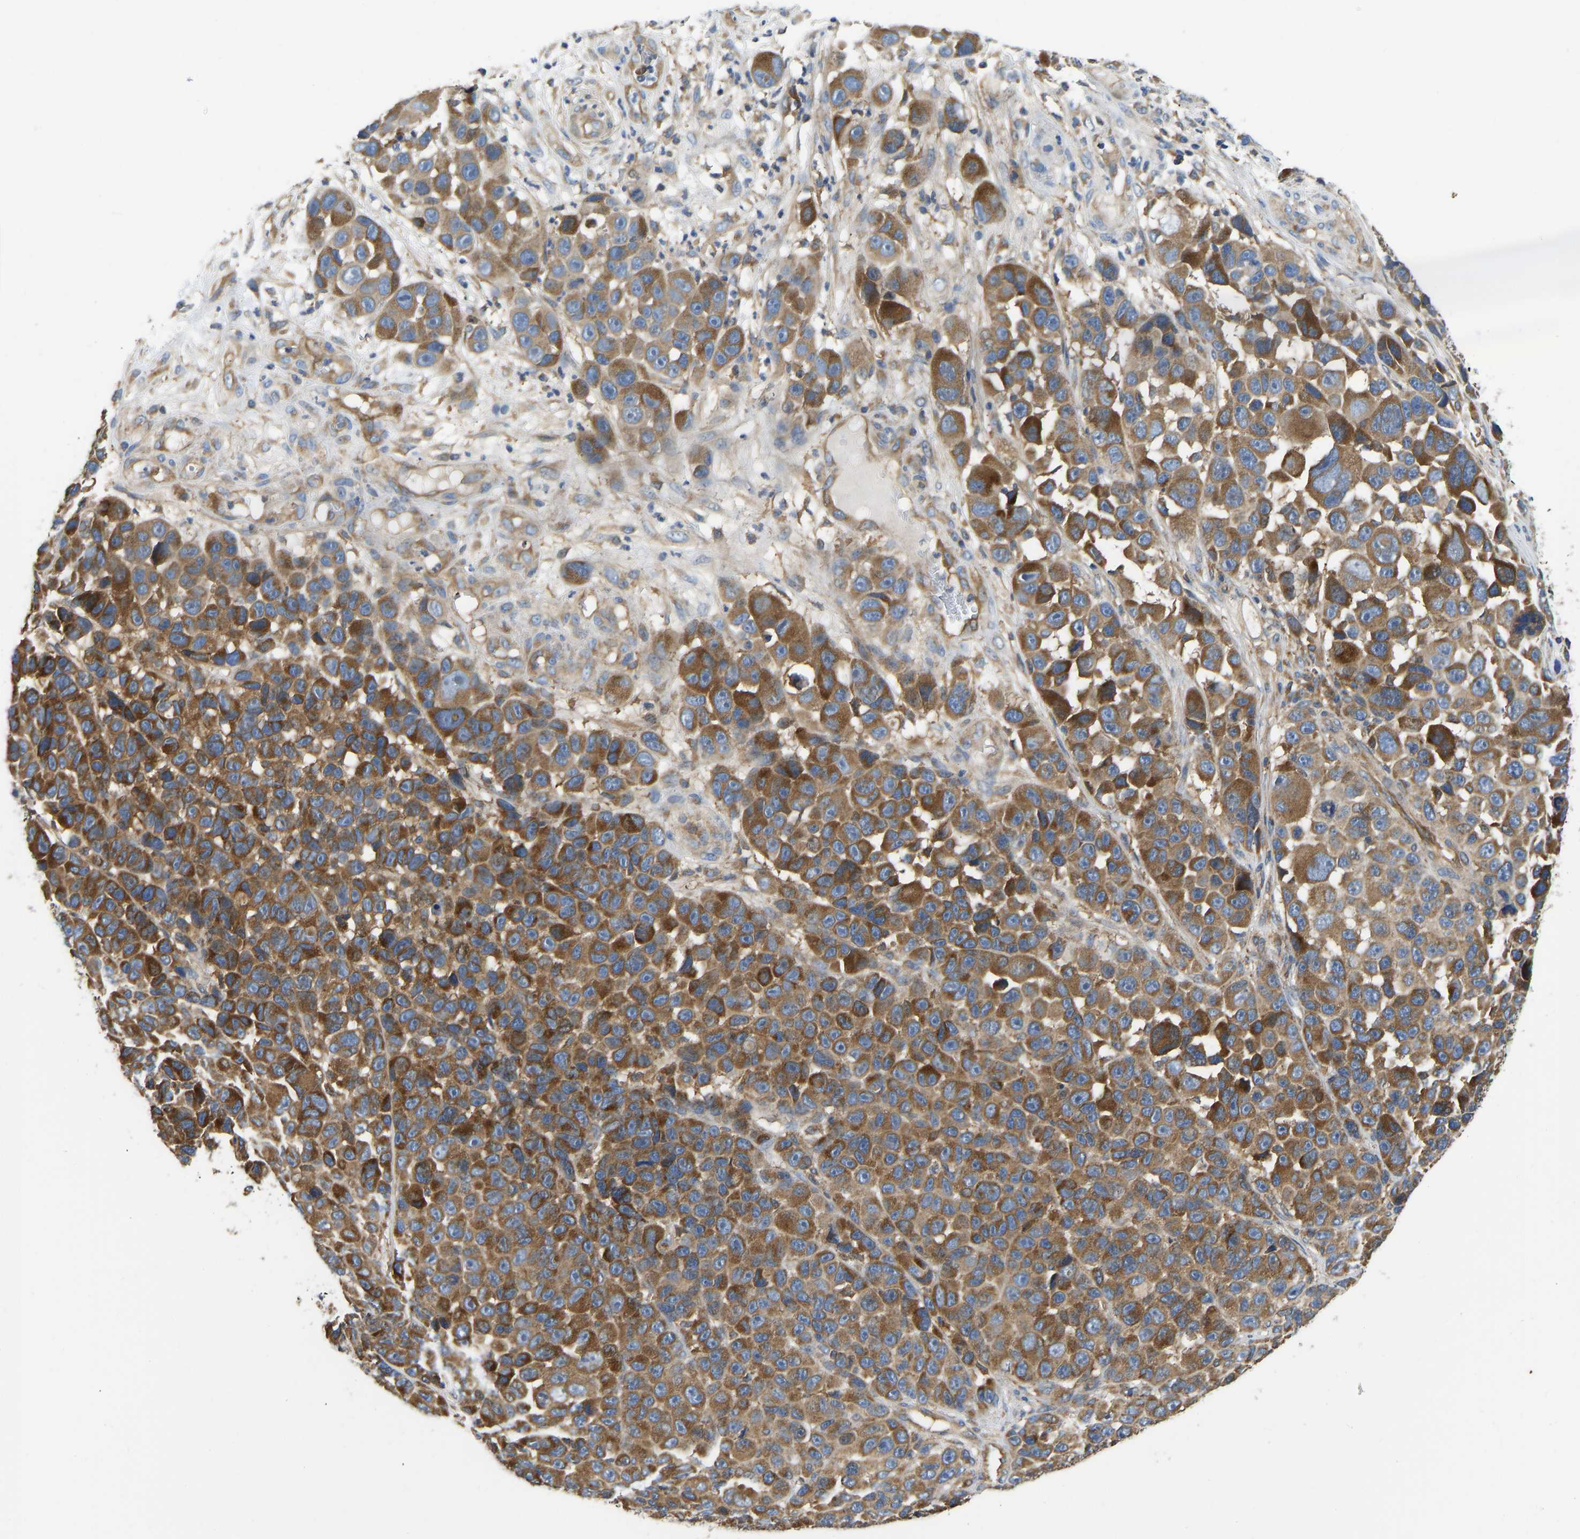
{"staining": {"intensity": "moderate", "quantity": ">75%", "location": "cytoplasmic/membranous"}, "tissue": "melanoma", "cell_type": "Tumor cells", "image_type": "cancer", "snomed": [{"axis": "morphology", "description": "Malignant melanoma, NOS"}, {"axis": "topography", "description": "Skin"}], "caption": "Immunohistochemical staining of melanoma displays medium levels of moderate cytoplasmic/membranous staining in approximately >75% of tumor cells.", "gene": "FLNB", "patient": {"sex": "male", "age": 53}}